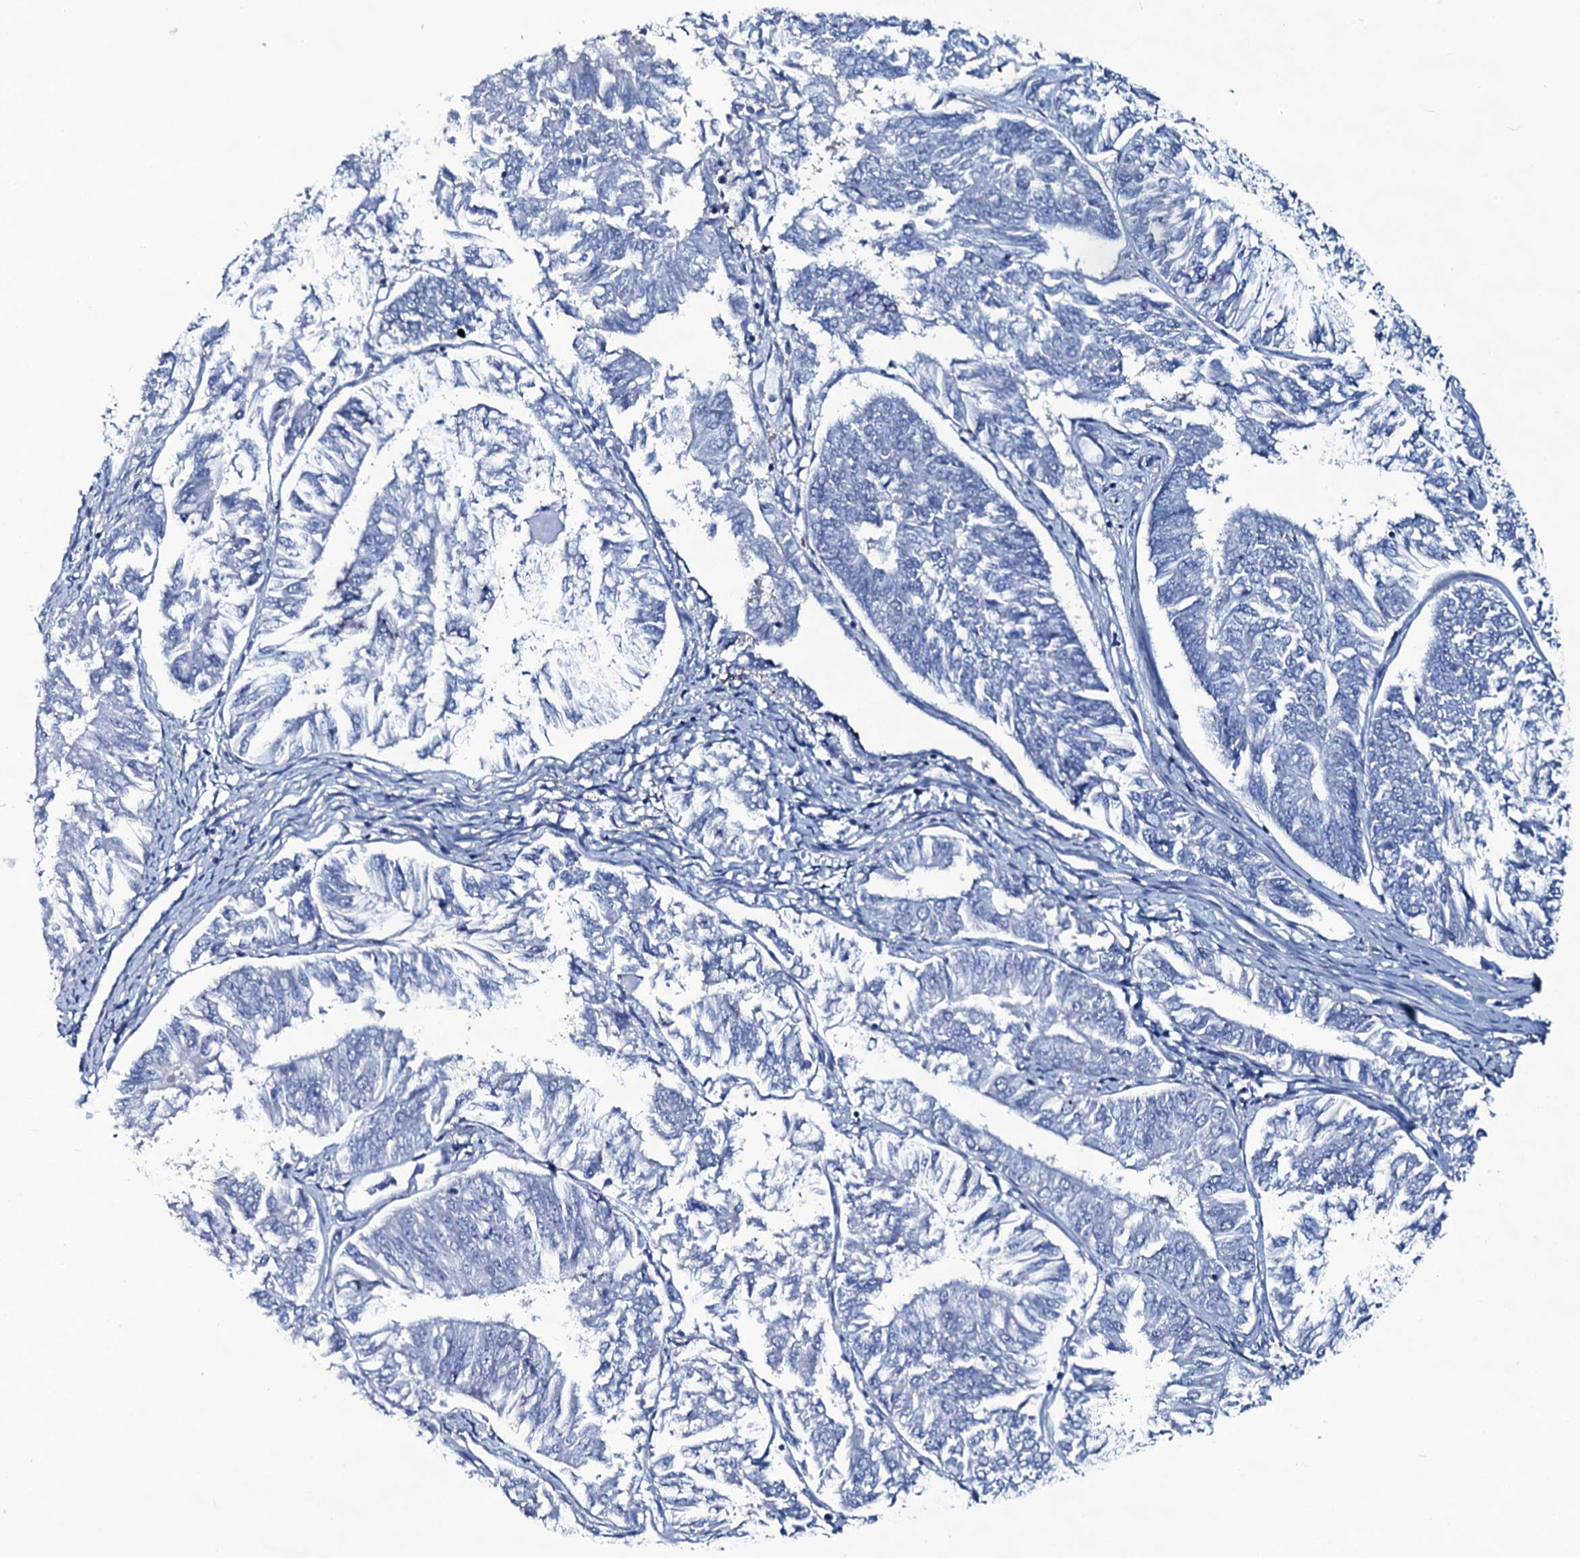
{"staining": {"intensity": "negative", "quantity": "none", "location": "none"}, "tissue": "endometrial cancer", "cell_type": "Tumor cells", "image_type": "cancer", "snomed": [{"axis": "morphology", "description": "Adenocarcinoma, NOS"}, {"axis": "topography", "description": "Endometrium"}], "caption": "Human endometrial adenocarcinoma stained for a protein using immunohistochemistry demonstrates no expression in tumor cells.", "gene": "SLC4A7", "patient": {"sex": "female", "age": 58}}